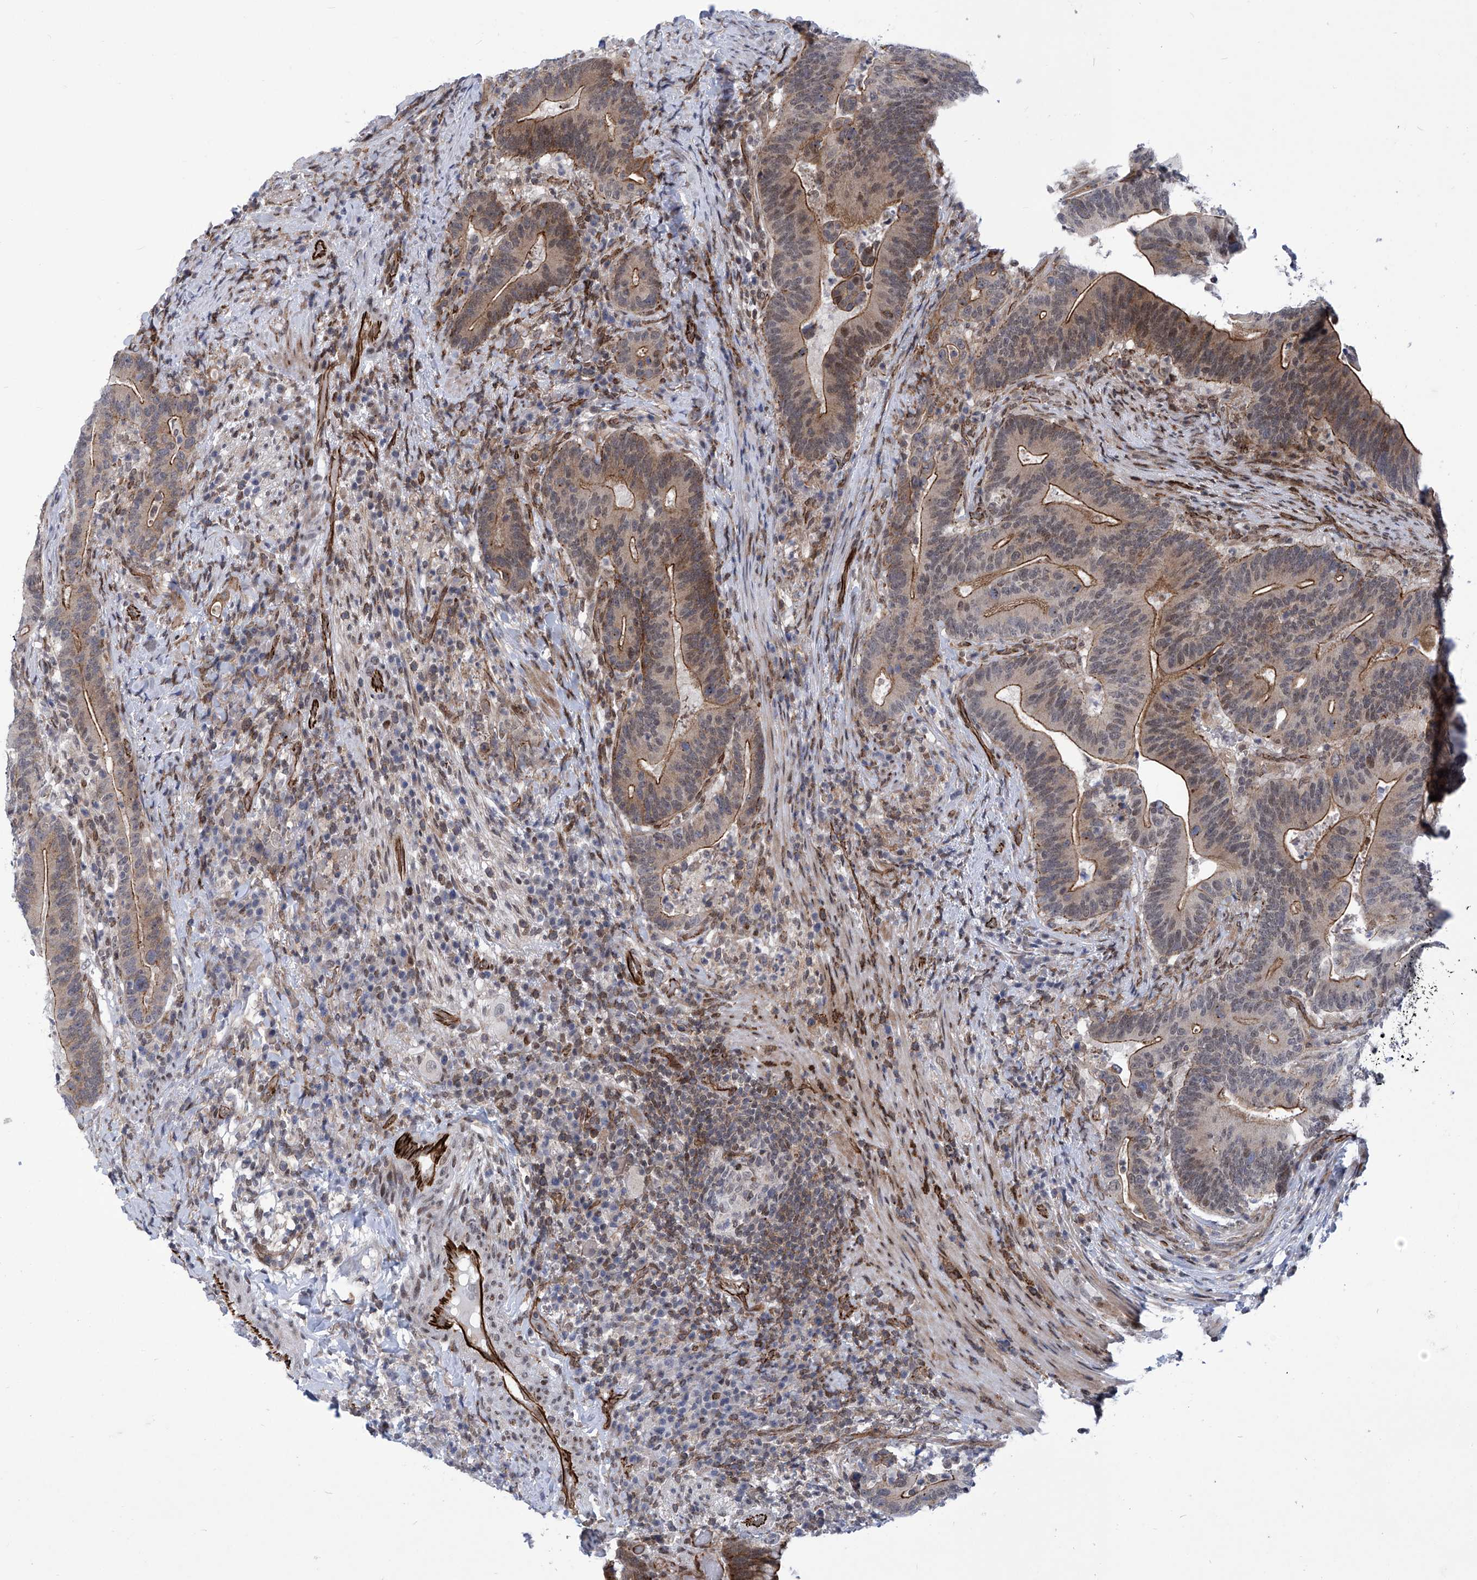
{"staining": {"intensity": "moderate", "quantity": ">75%", "location": "cytoplasmic/membranous,nuclear"}, "tissue": "colorectal cancer", "cell_type": "Tumor cells", "image_type": "cancer", "snomed": [{"axis": "morphology", "description": "Adenocarcinoma, NOS"}, {"axis": "topography", "description": "Colon"}], "caption": "Brown immunohistochemical staining in human colorectal adenocarcinoma shows moderate cytoplasmic/membranous and nuclear staining in about >75% of tumor cells.", "gene": "CEP290", "patient": {"sex": "female", "age": 66}}